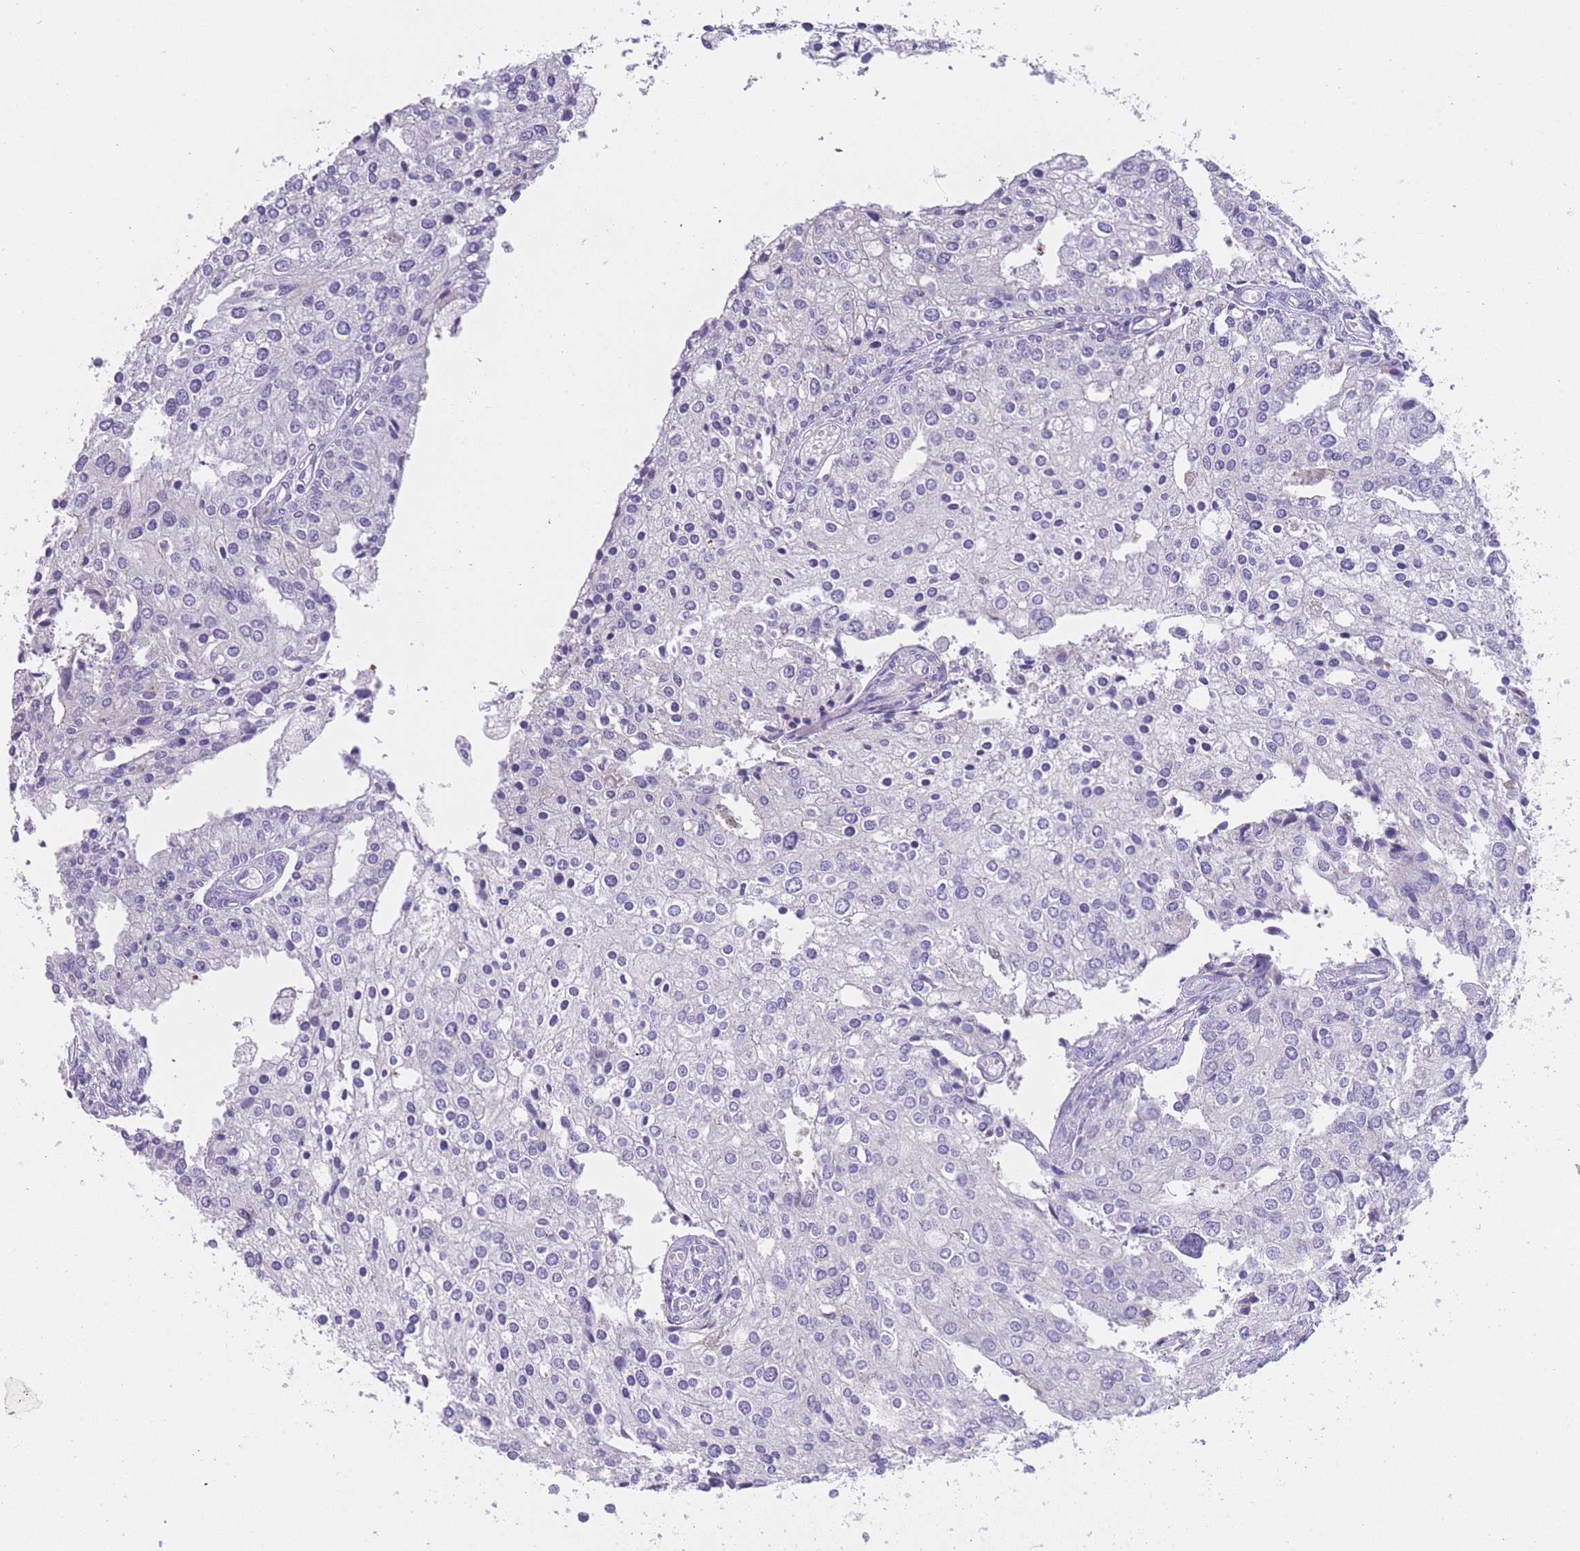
{"staining": {"intensity": "negative", "quantity": "none", "location": "none"}, "tissue": "prostate cancer", "cell_type": "Tumor cells", "image_type": "cancer", "snomed": [{"axis": "morphology", "description": "Adenocarcinoma, High grade"}, {"axis": "topography", "description": "Prostate"}], "caption": "Photomicrograph shows no protein staining in tumor cells of prostate adenocarcinoma (high-grade) tissue.", "gene": "IMPG1", "patient": {"sex": "male", "age": 62}}